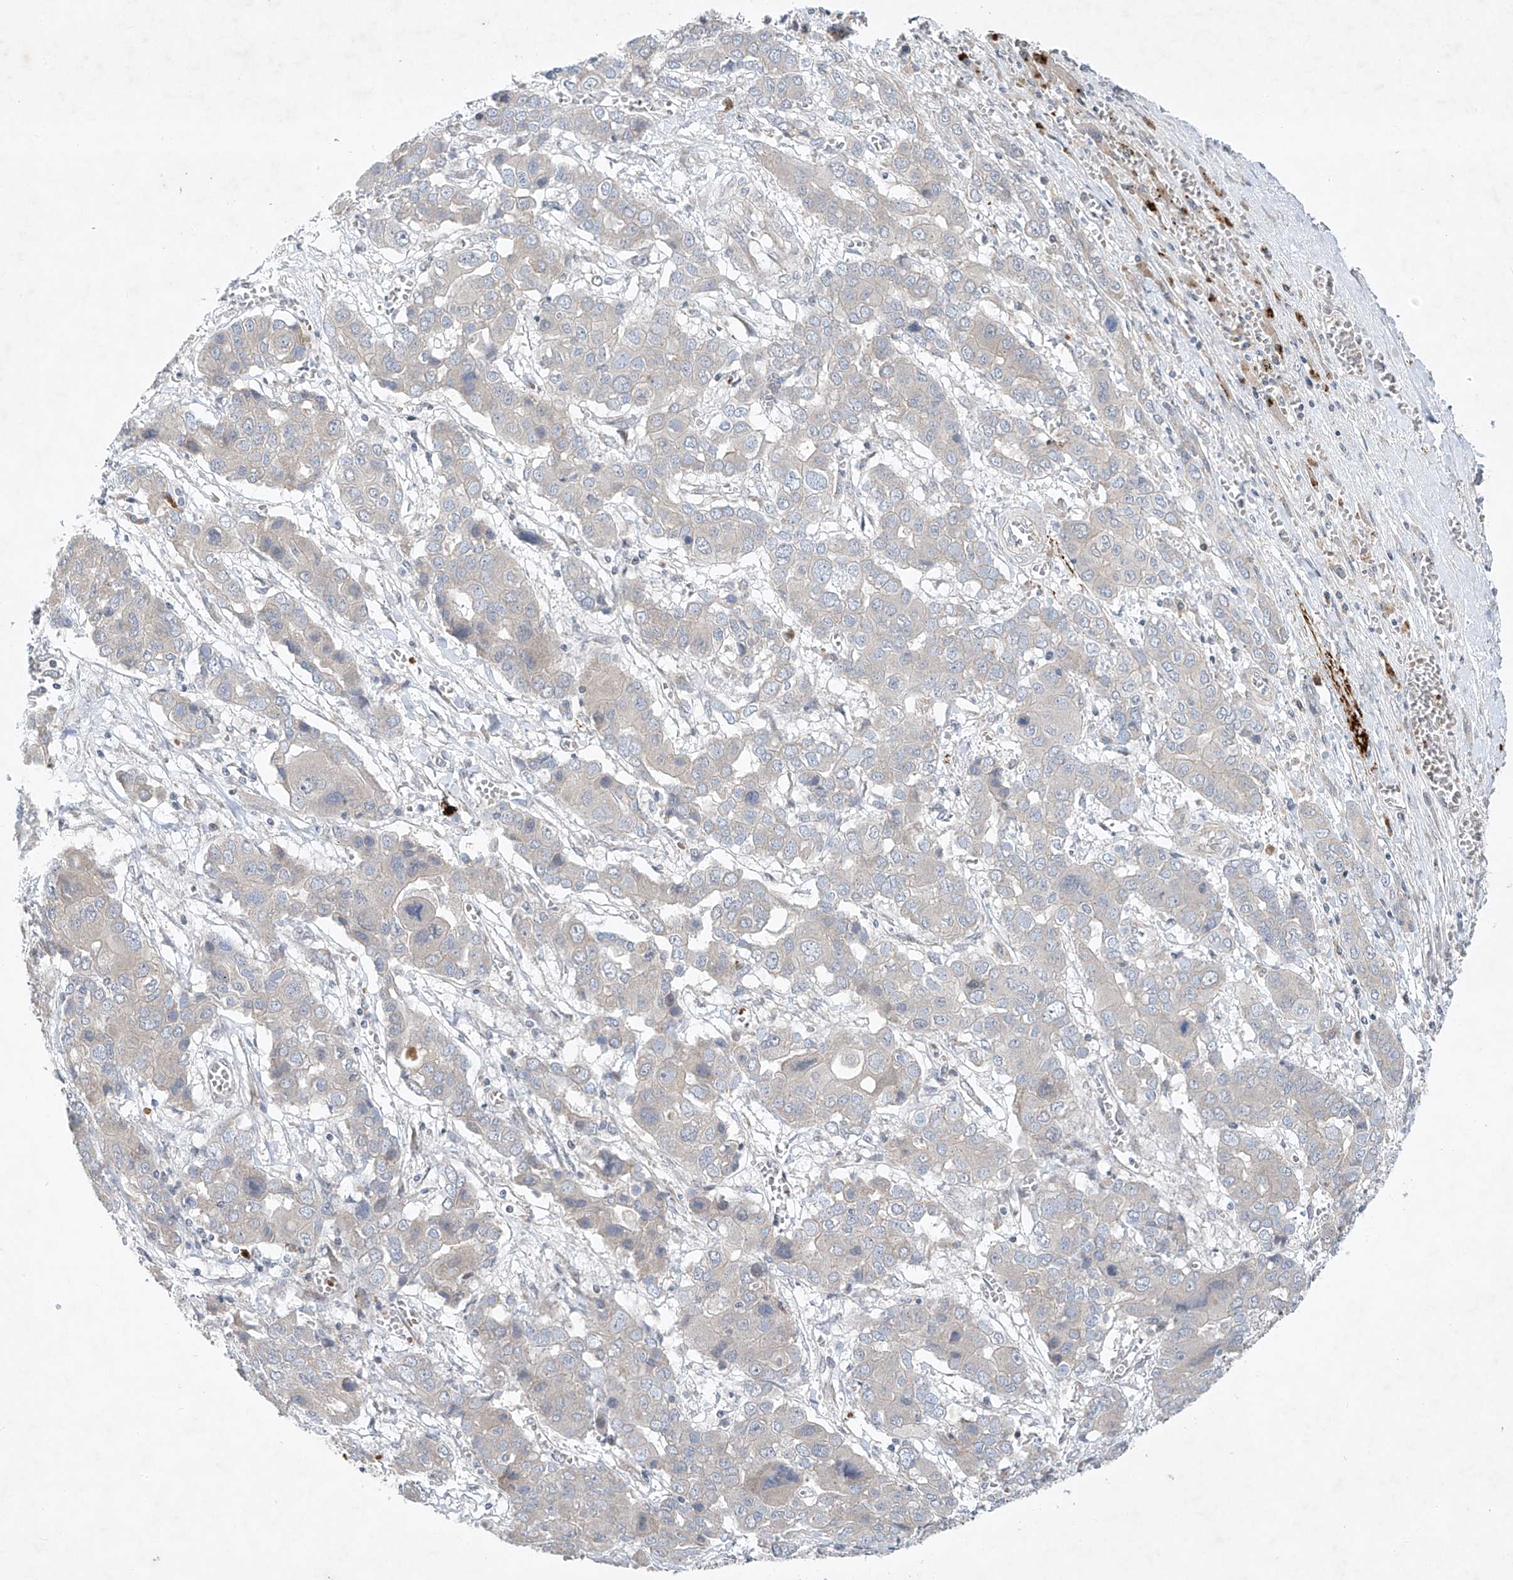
{"staining": {"intensity": "negative", "quantity": "none", "location": "none"}, "tissue": "liver cancer", "cell_type": "Tumor cells", "image_type": "cancer", "snomed": [{"axis": "morphology", "description": "Cholangiocarcinoma"}, {"axis": "topography", "description": "Liver"}], "caption": "An image of human cholangiocarcinoma (liver) is negative for staining in tumor cells.", "gene": "TJAP1", "patient": {"sex": "male", "age": 67}}